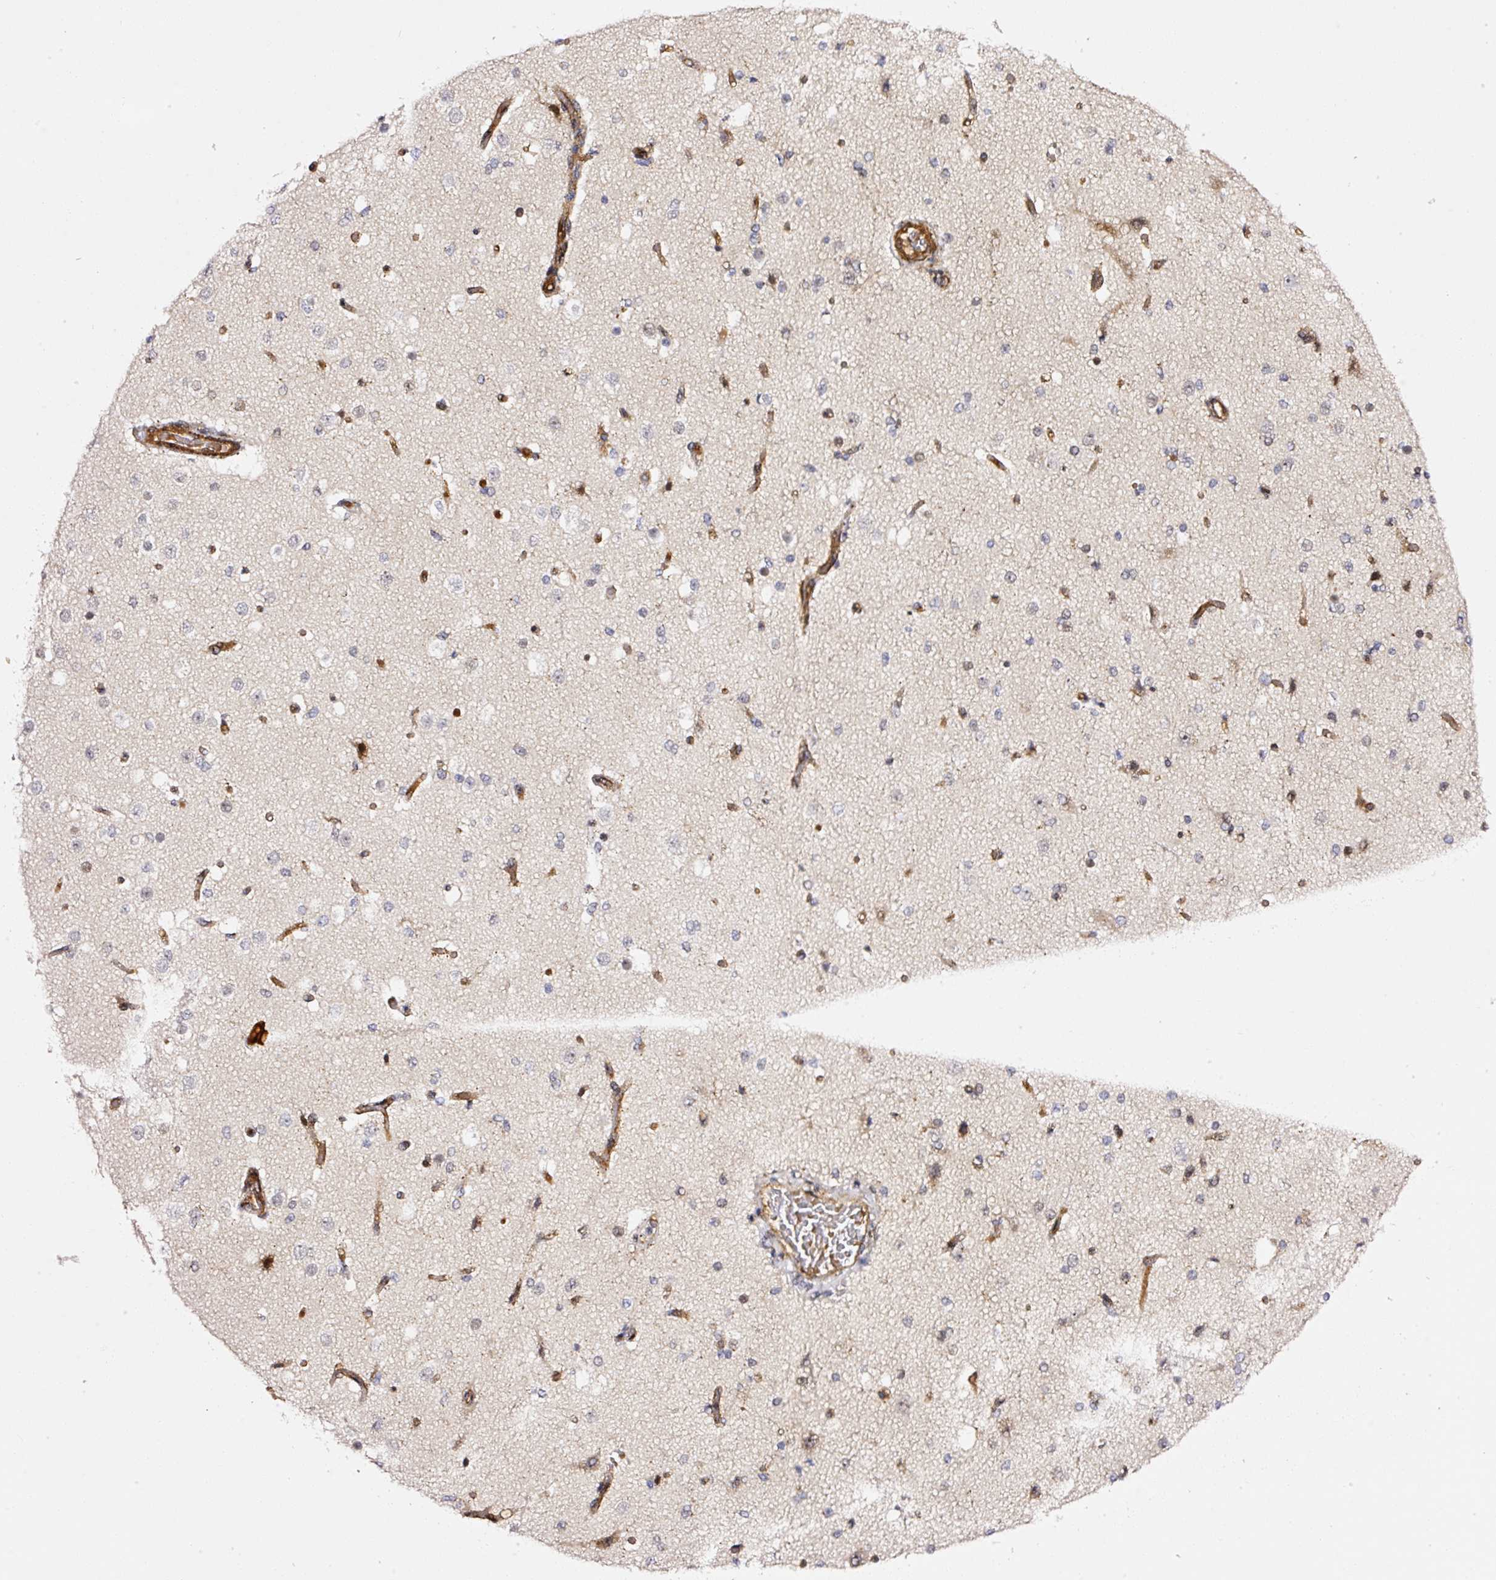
{"staining": {"intensity": "moderate", "quantity": ">75%", "location": "cytoplasmic/membranous"}, "tissue": "cerebral cortex", "cell_type": "Endothelial cells", "image_type": "normal", "snomed": [{"axis": "morphology", "description": "Normal tissue, NOS"}, {"axis": "morphology", "description": "Inflammation, NOS"}, {"axis": "topography", "description": "Cerebral cortex"}], "caption": "A histopathology image of human cerebral cortex stained for a protein demonstrates moderate cytoplasmic/membranous brown staining in endothelial cells. Ihc stains the protein in brown and the nuclei are stained blue.", "gene": "ANKRD20A1", "patient": {"sex": "male", "age": 6}}